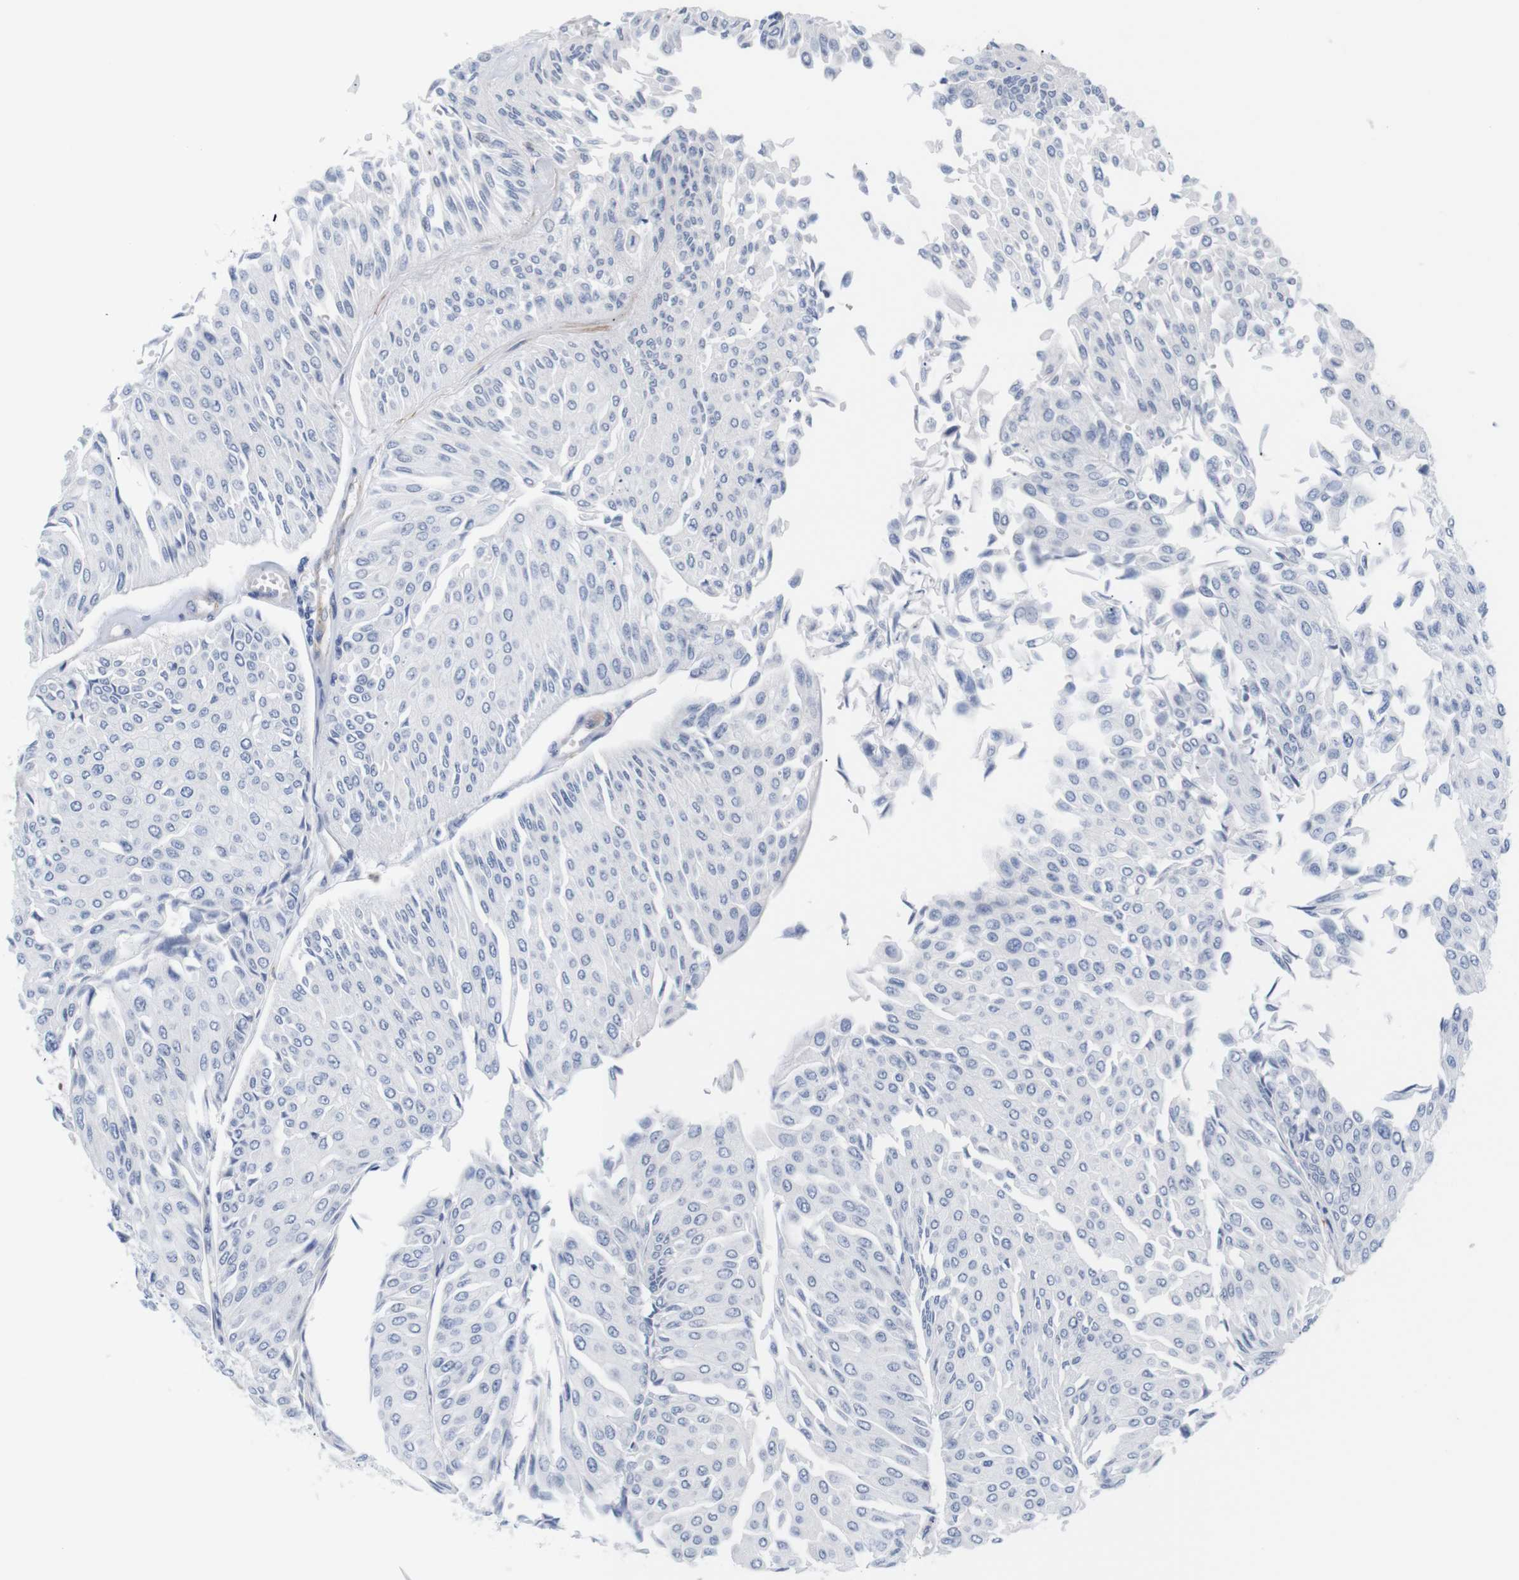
{"staining": {"intensity": "negative", "quantity": "none", "location": "none"}, "tissue": "urothelial cancer", "cell_type": "Tumor cells", "image_type": "cancer", "snomed": [{"axis": "morphology", "description": "Urothelial carcinoma, Low grade"}, {"axis": "topography", "description": "Urinary bladder"}], "caption": "Tumor cells are negative for protein expression in human low-grade urothelial carcinoma.", "gene": "STMN3", "patient": {"sex": "male", "age": 67}}